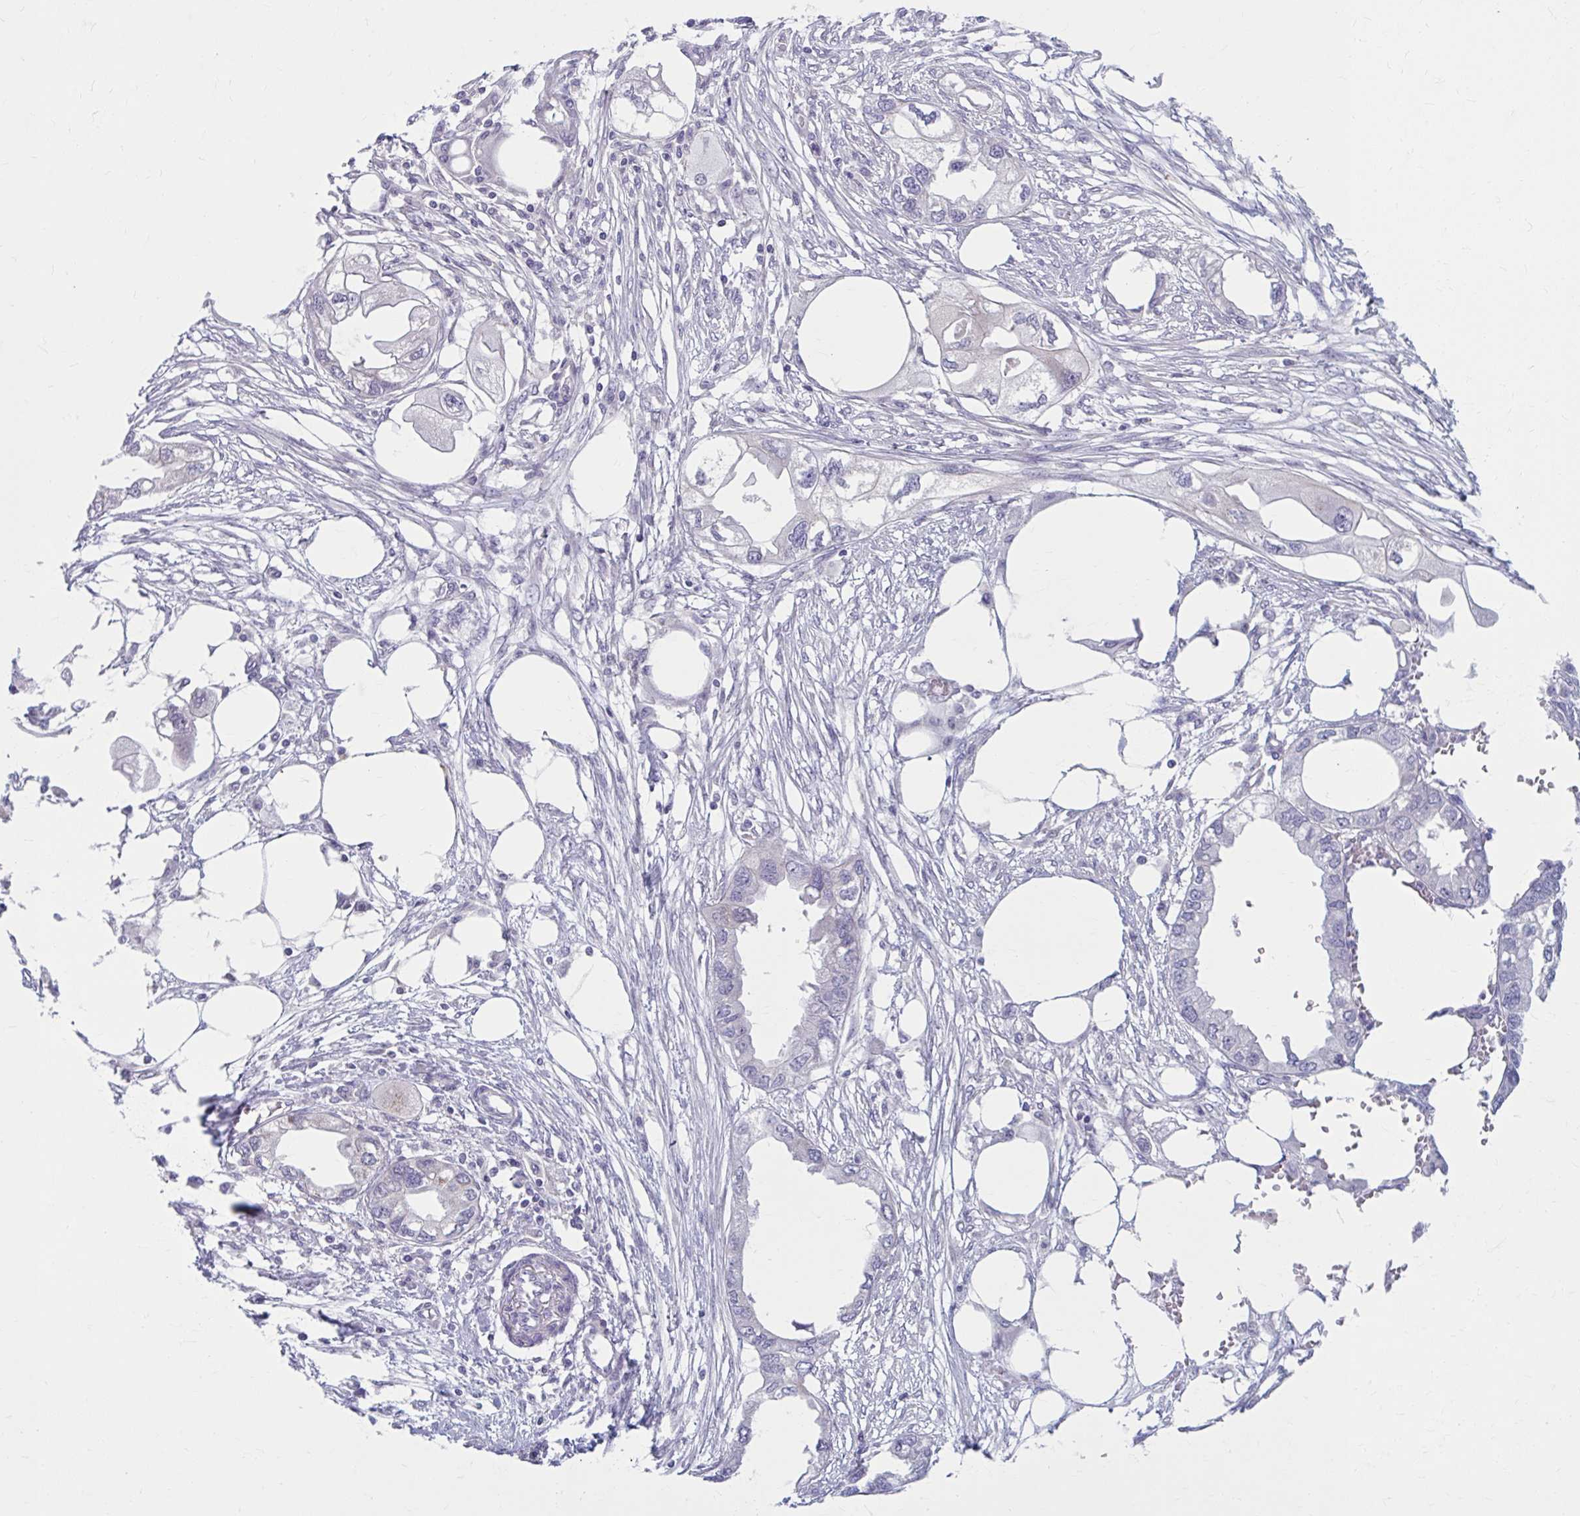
{"staining": {"intensity": "negative", "quantity": "none", "location": "none"}, "tissue": "endometrial cancer", "cell_type": "Tumor cells", "image_type": "cancer", "snomed": [{"axis": "morphology", "description": "Adenocarcinoma, NOS"}, {"axis": "morphology", "description": "Adenocarcinoma, metastatic, NOS"}, {"axis": "topography", "description": "Adipose tissue"}, {"axis": "topography", "description": "Endometrium"}], "caption": "The immunohistochemistry (IHC) image has no significant staining in tumor cells of endometrial cancer (adenocarcinoma) tissue. (Immunohistochemistry (ihc), brightfield microscopy, high magnification).", "gene": "CHST3", "patient": {"sex": "female", "age": 67}}